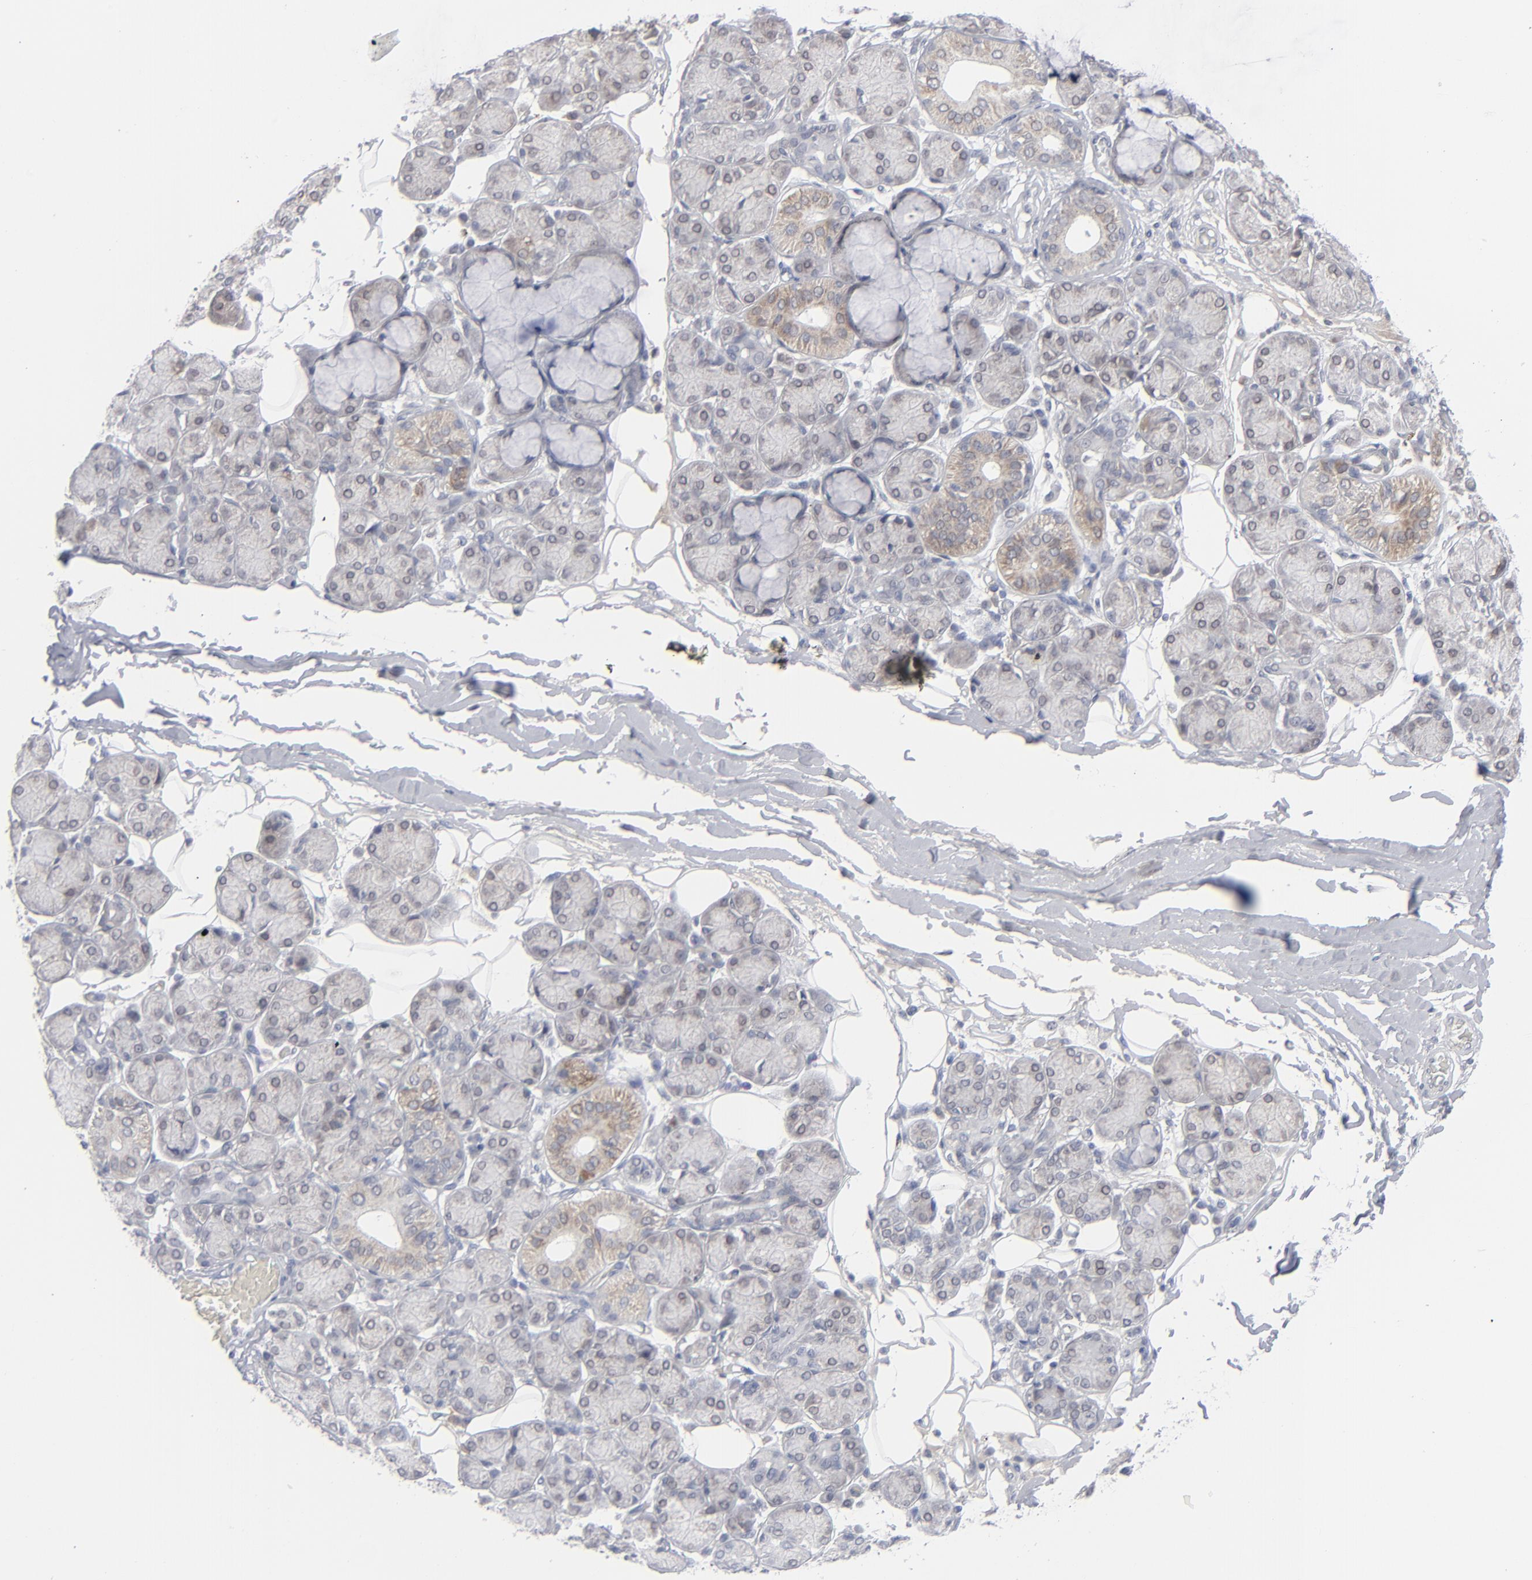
{"staining": {"intensity": "negative", "quantity": "none", "location": "none"}, "tissue": "salivary gland", "cell_type": "Glandular cells", "image_type": "normal", "snomed": [{"axis": "morphology", "description": "Normal tissue, NOS"}, {"axis": "topography", "description": "Salivary gland"}], "caption": "IHC photomicrograph of normal salivary gland stained for a protein (brown), which displays no positivity in glandular cells.", "gene": "NUP88", "patient": {"sex": "male", "age": 54}}